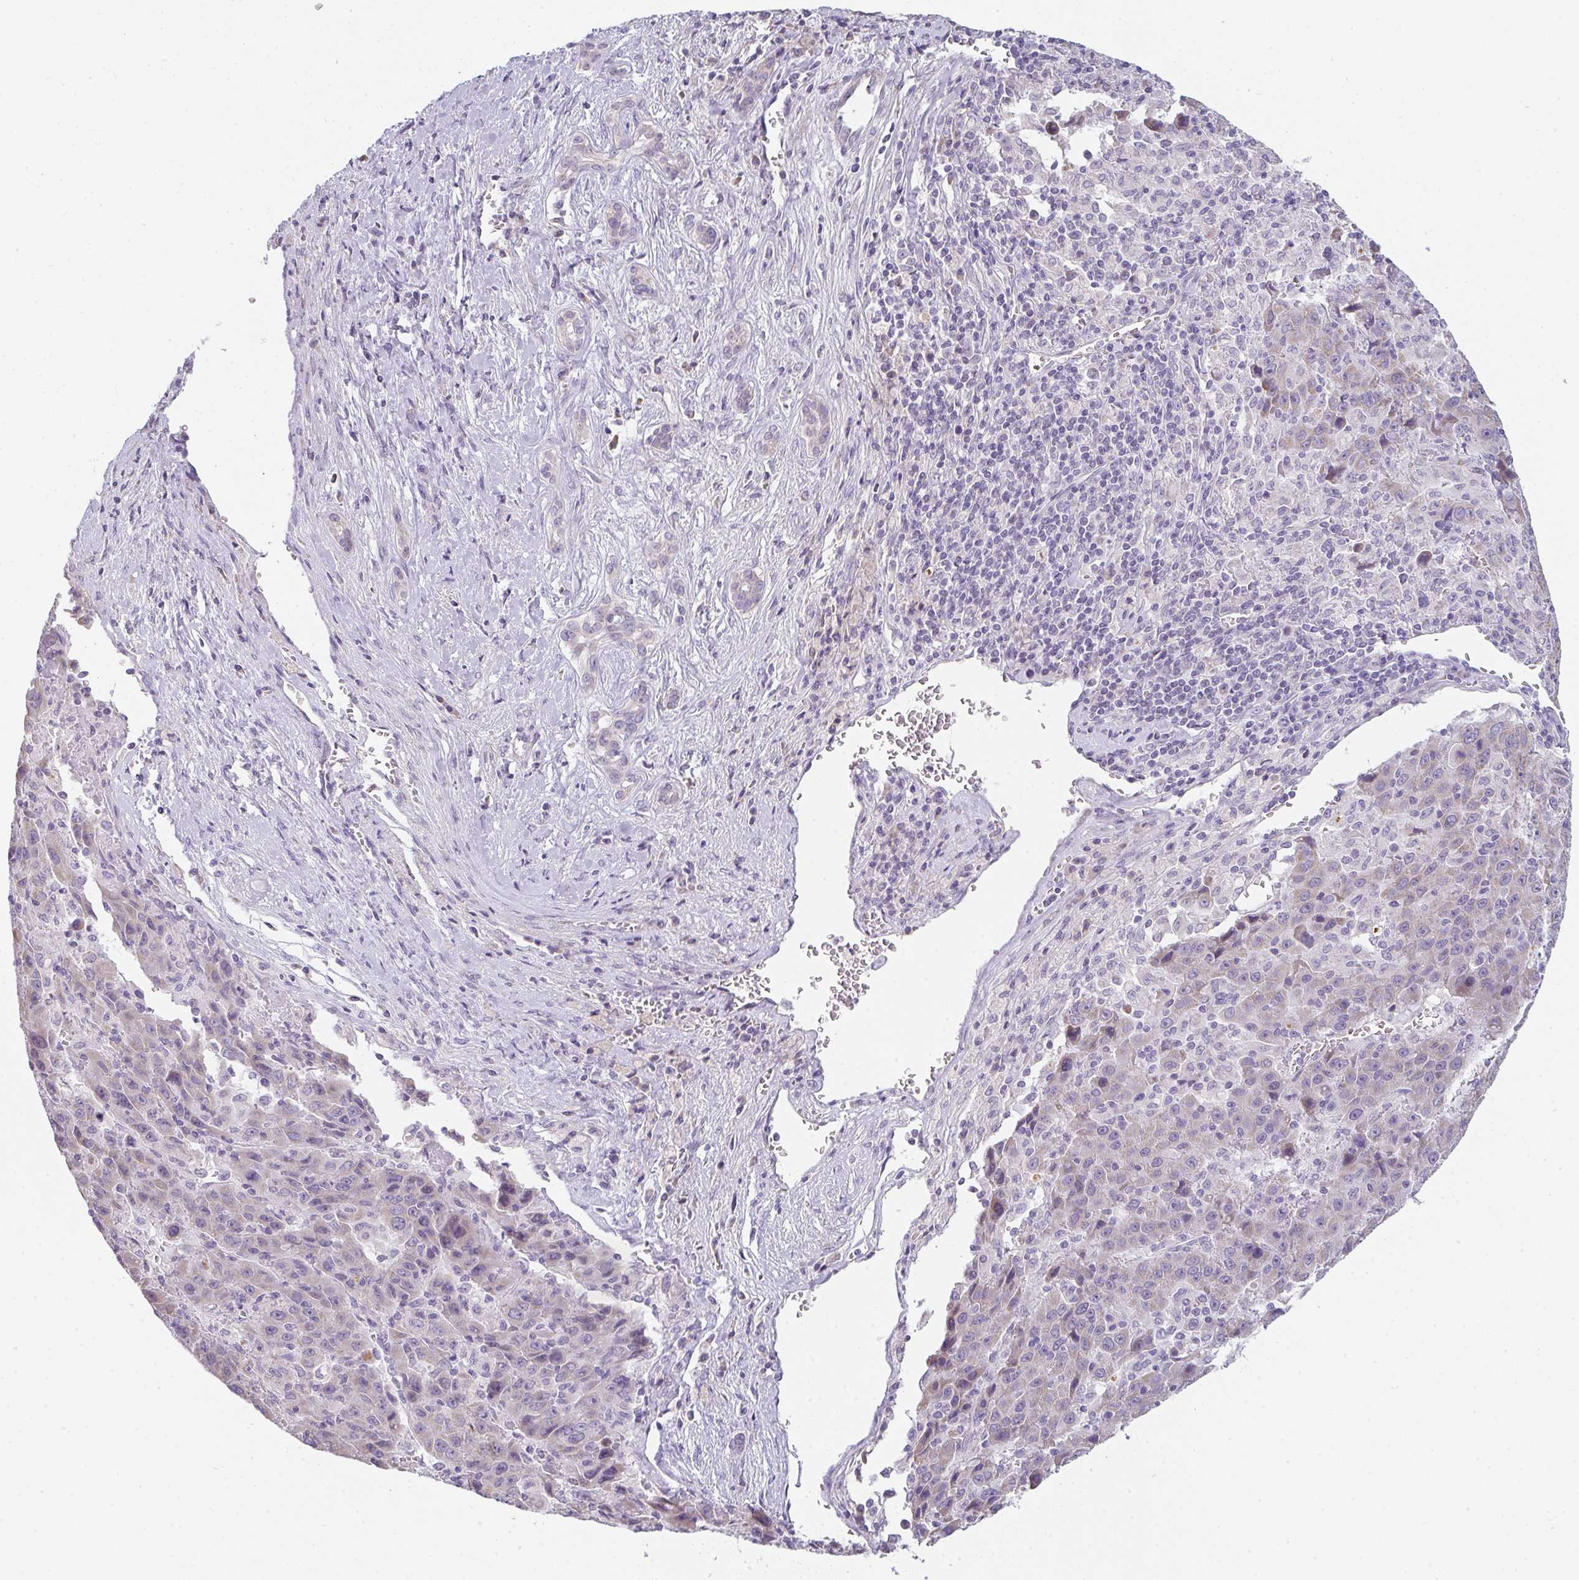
{"staining": {"intensity": "weak", "quantity": ">75%", "location": "cytoplasmic/membranous"}, "tissue": "liver cancer", "cell_type": "Tumor cells", "image_type": "cancer", "snomed": [{"axis": "morphology", "description": "Carcinoma, Hepatocellular, NOS"}, {"axis": "topography", "description": "Liver"}], "caption": "The micrograph exhibits immunohistochemical staining of hepatocellular carcinoma (liver). There is weak cytoplasmic/membranous expression is identified in about >75% of tumor cells.", "gene": "CACNA1S", "patient": {"sex": "female", "age": 53}}